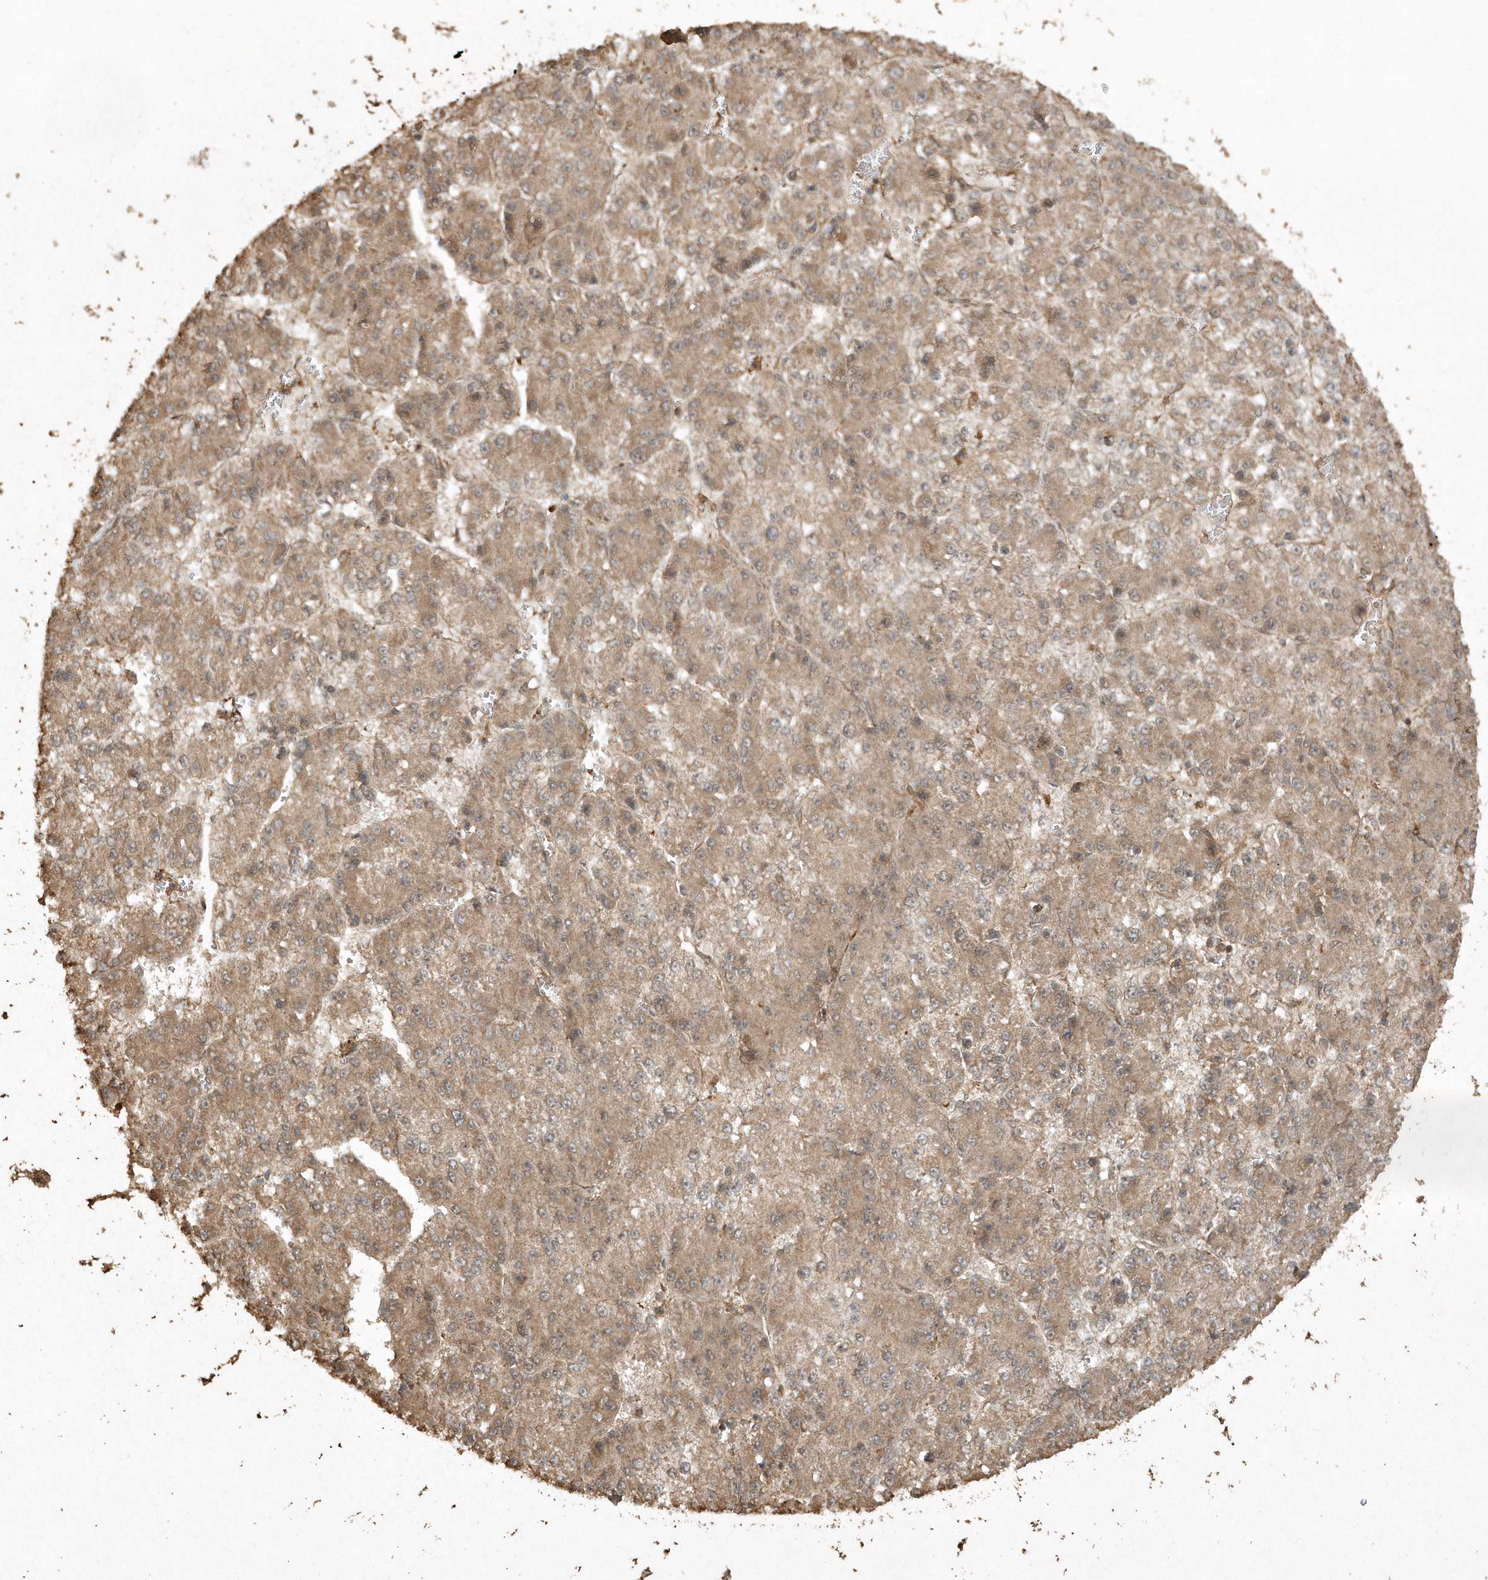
{"staining": {"intensity": "moderate", "quantity": ">75%", "location": "cytoplasmic/membranous"}, "tissue": "liver cancer", "cell_type": "Tumor cells", "image_type": "cancer", "snomed": [{"axis": "morphology", "description": "Carcinoma, Hepatocellular, NOS"}, {"axis": "topography", "description": "Liver"}], "caption": "Protein expression analysis of human liver cancer (hepatocellular carcinoma) reveals moderate cytoplasmic/membranous staining in about >75% of tumor cells.", "gene": "AVPI1", "patient": {"sex": "female", "age": 73}}